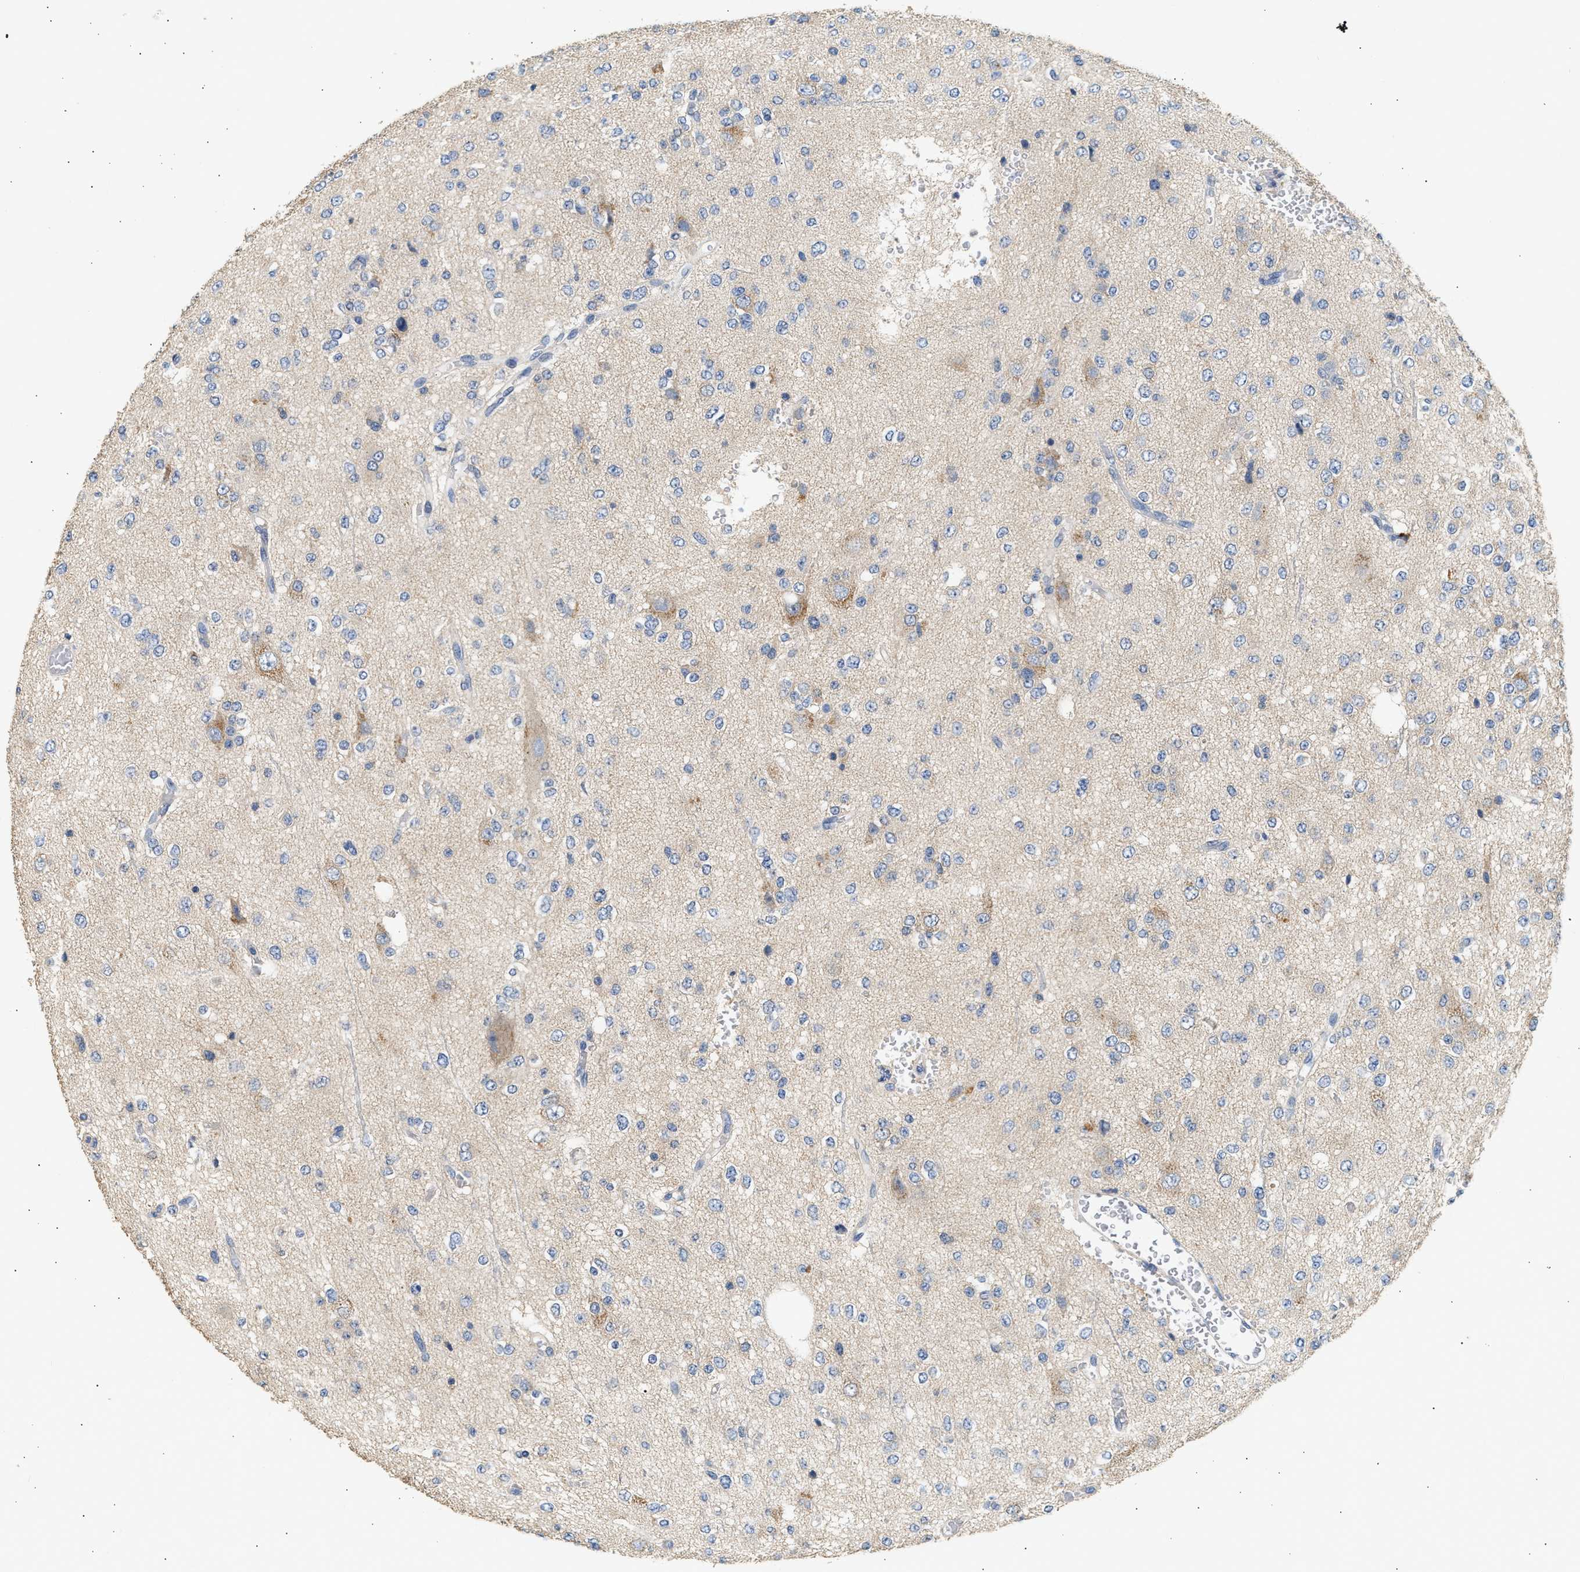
{"staining": {"intensity": "negative", "quantity": "none", "location": "none"}, "tissue": "glioma", "cell_type": "Tumor cells", "image_type": "cancer", "snomed": [{"axis": "morphology", "description": "Glioma, malignant, Low grade"}, {"axis": "topography", "description": "Brain"}], "caption": "The IHC micrograph has no significant expression in tumor cells of glioma tissue.", "gene": "WDR31", "patient": {"sex": "male", "age": 38}}